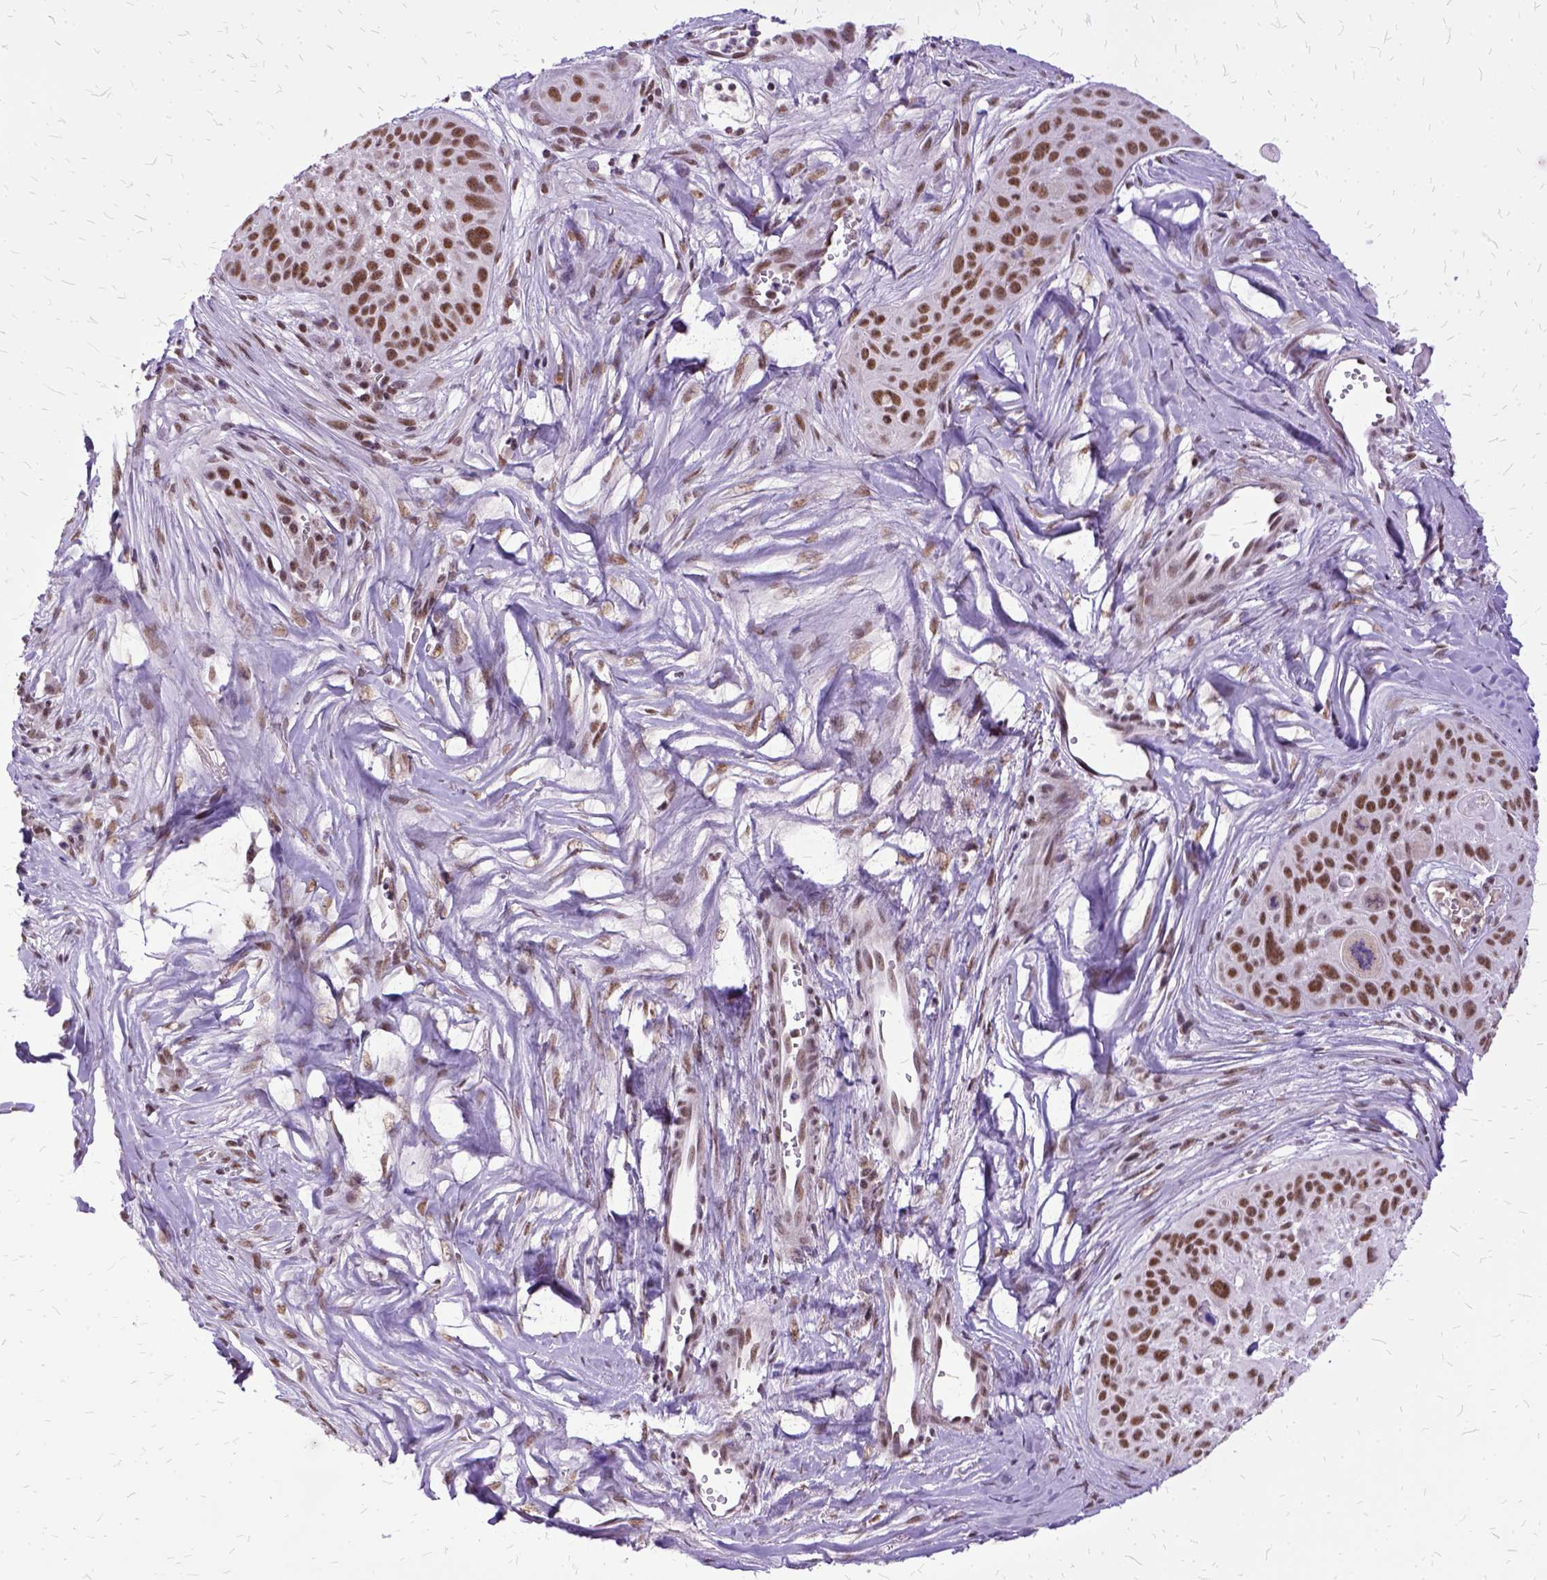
{"staining": {"intensity": "moderate", "quantity": ">75%", "location": "nuclear"}, "tissue": "skin cancer", "cell_type": "Tumor cells", "image_type": "cancer", "snomed": [{"axis": "morphology", "description": "Squamous cell carcinoma, NOS"}, {"axis": "topography", "description": "Skin"}, {"axis": "topography", "description": "Anal"}], "caption": "Protein staining displays moderate nuclear positivity in about >75% of tumor cells in squamous cell carcinoma (skin).", "gene": "SETD1A", "patient": {"sex": "female", "age": 75}}